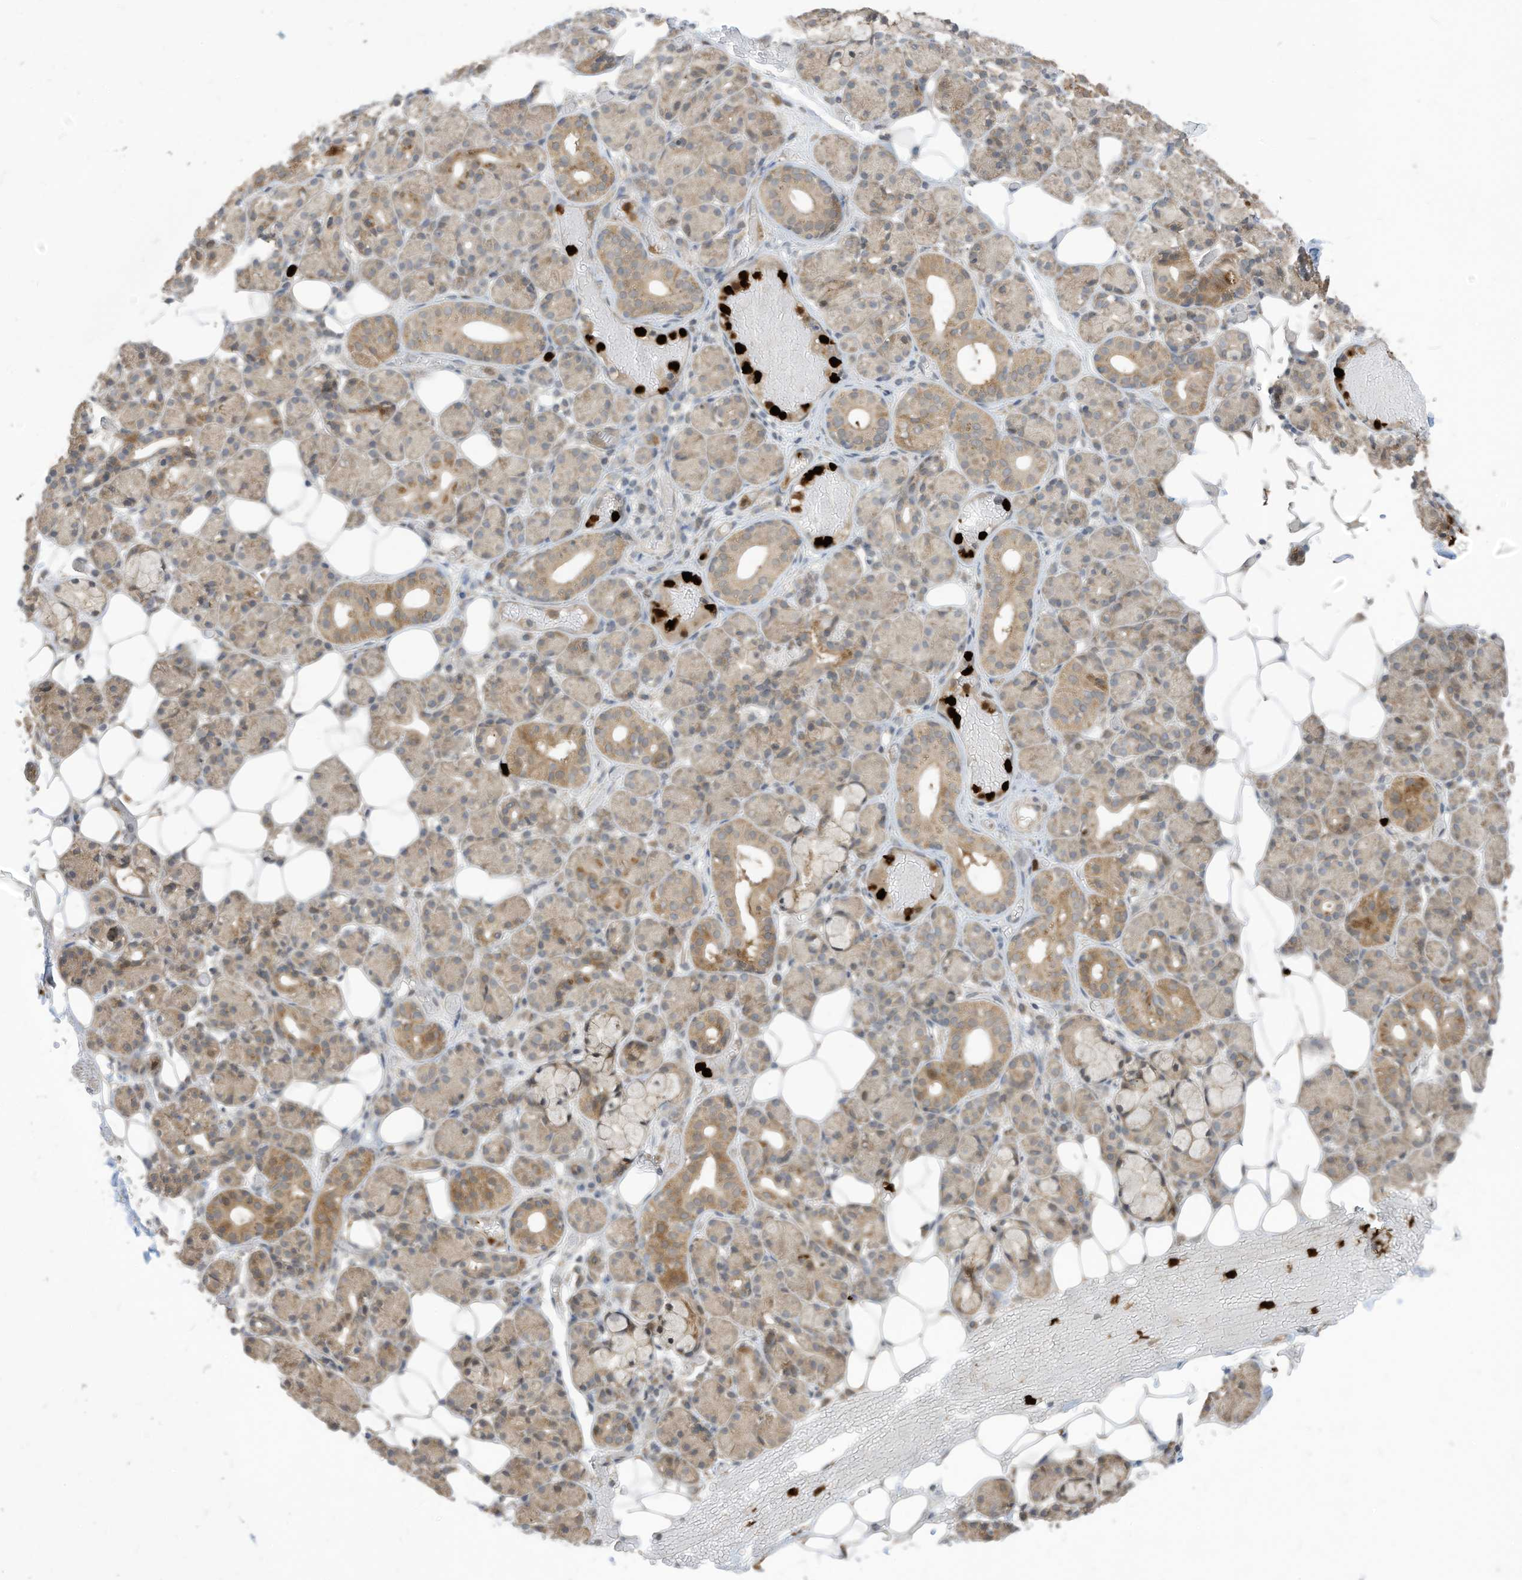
{"staining": {"intensity": "moderate", "quantity": "<25%", "location": "cytoplasmic/membranous"}, "tissue": "salivary gland", "cell_type": "Glandular cells", "image_type": "normal", "snomed": [{"axis": "morphology", "description": "Normal tissue, NOS"}, {"axis": "topography", "description": "Salivary gland"}], "caption": "A high-resolution image shows IHC staining of benign salivary gland, which displays moderate cytoplasmic/membranous positivity in approximately <25% of glandular cells. Using DAB (3,3'-diaminobenzidine) (brown) and hematoxylin (blue) stains, captured at high magnification using brightfield microscopy.", "gene": "CNKSR1", "patient": {"sex": "male", "age": 63}}